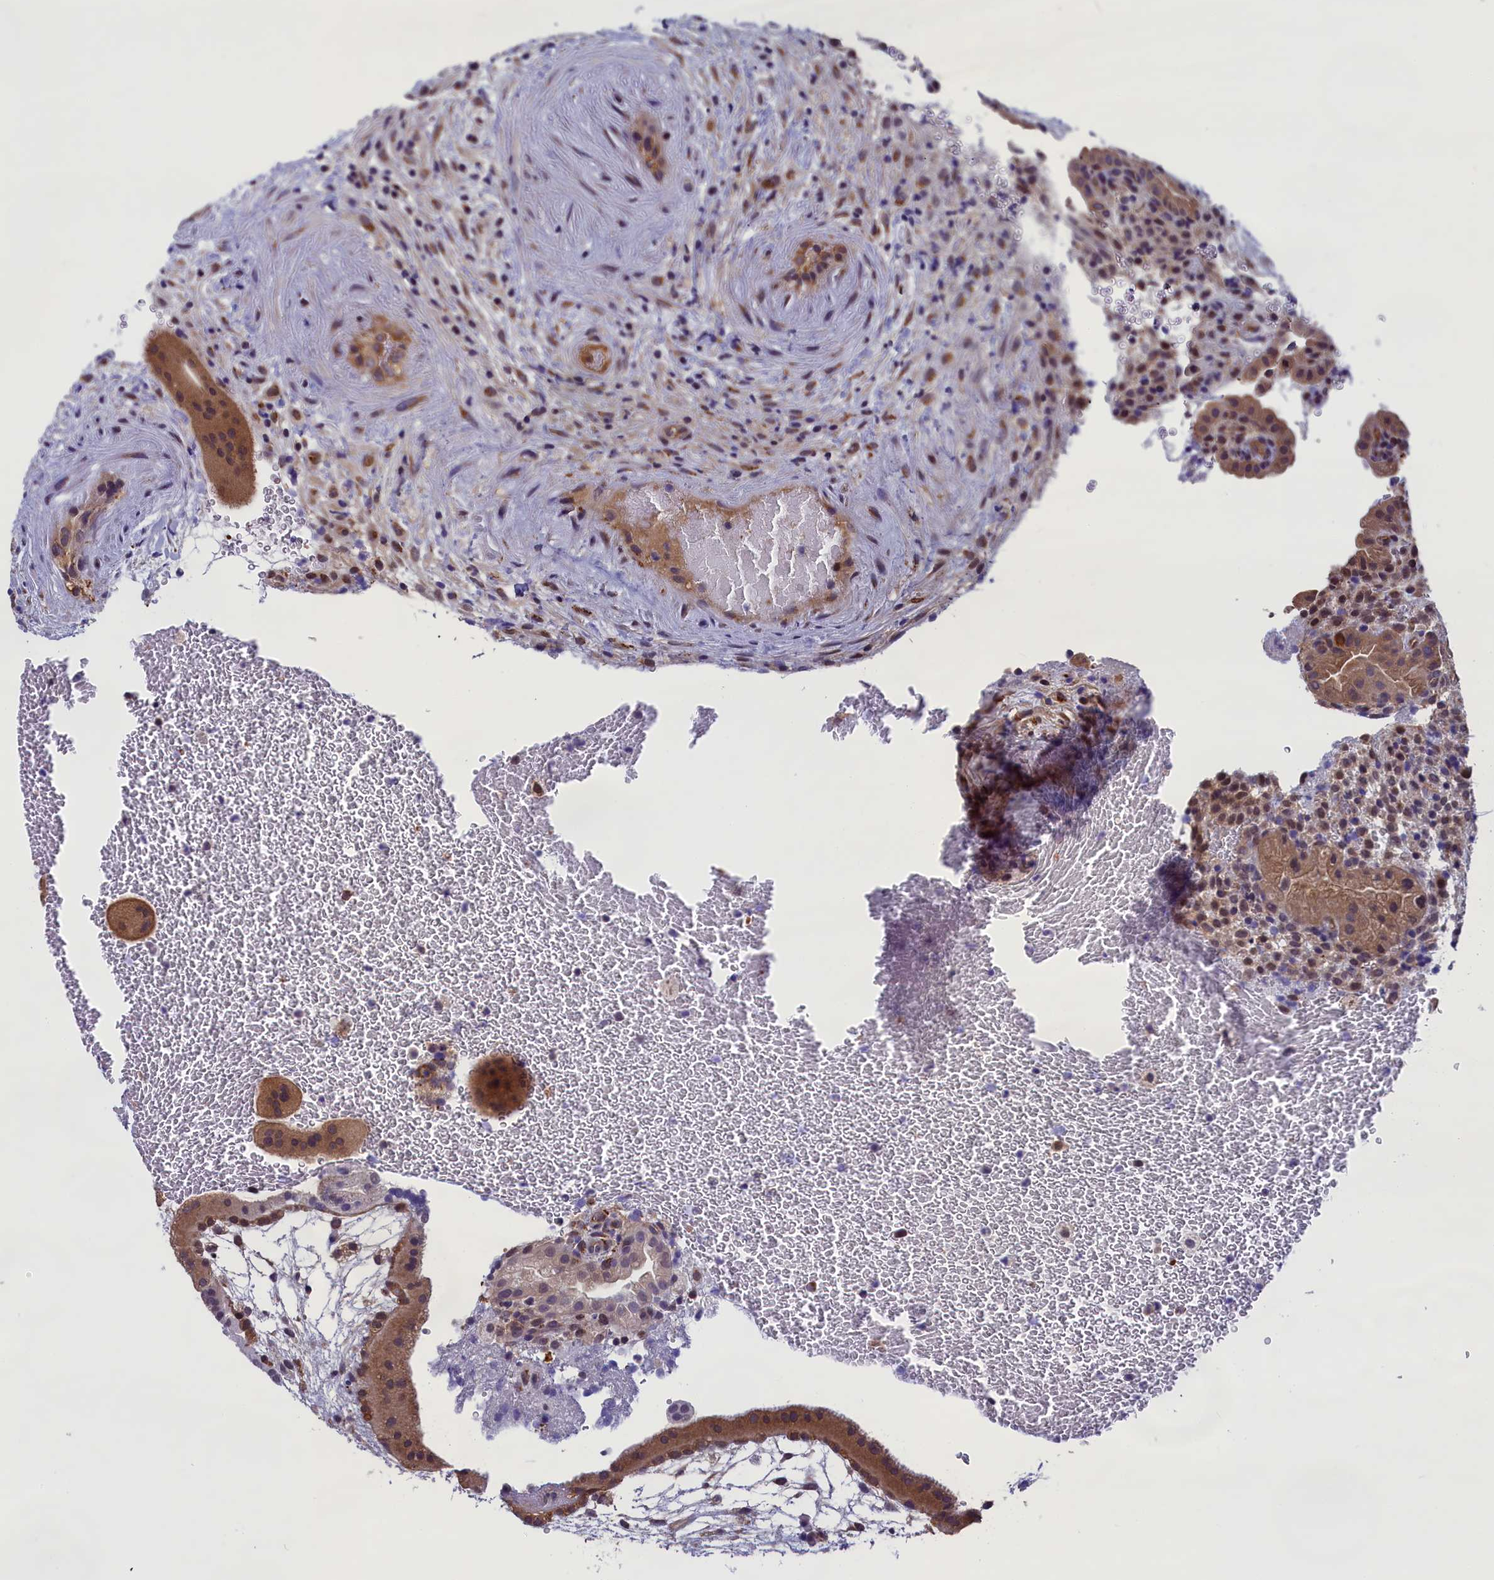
{"staining": {"intensity": "strong", "quantity": "25%-75%", "location": "cytoplasmic/membranous"}, "tissue": "placenta", "cell_type": "Trophoblastic cells", "image_type": "normal", "snomed": [{"axis": "morphology", "description": "Normal tissue, NOS"}, {"axis": "topography", "description": "Placenta"}], "caption": "Immunohistochemical staining of normal human placenta shows 25%-75% levels of strong cytoplasmic/membranous protein staining in about 25%-75% of trophoblastic cells. (DAB IHC with brightfield microscopy, high magnification).", "gene": "ABCC8", "patient": {"sex": "female", "age": 19}}